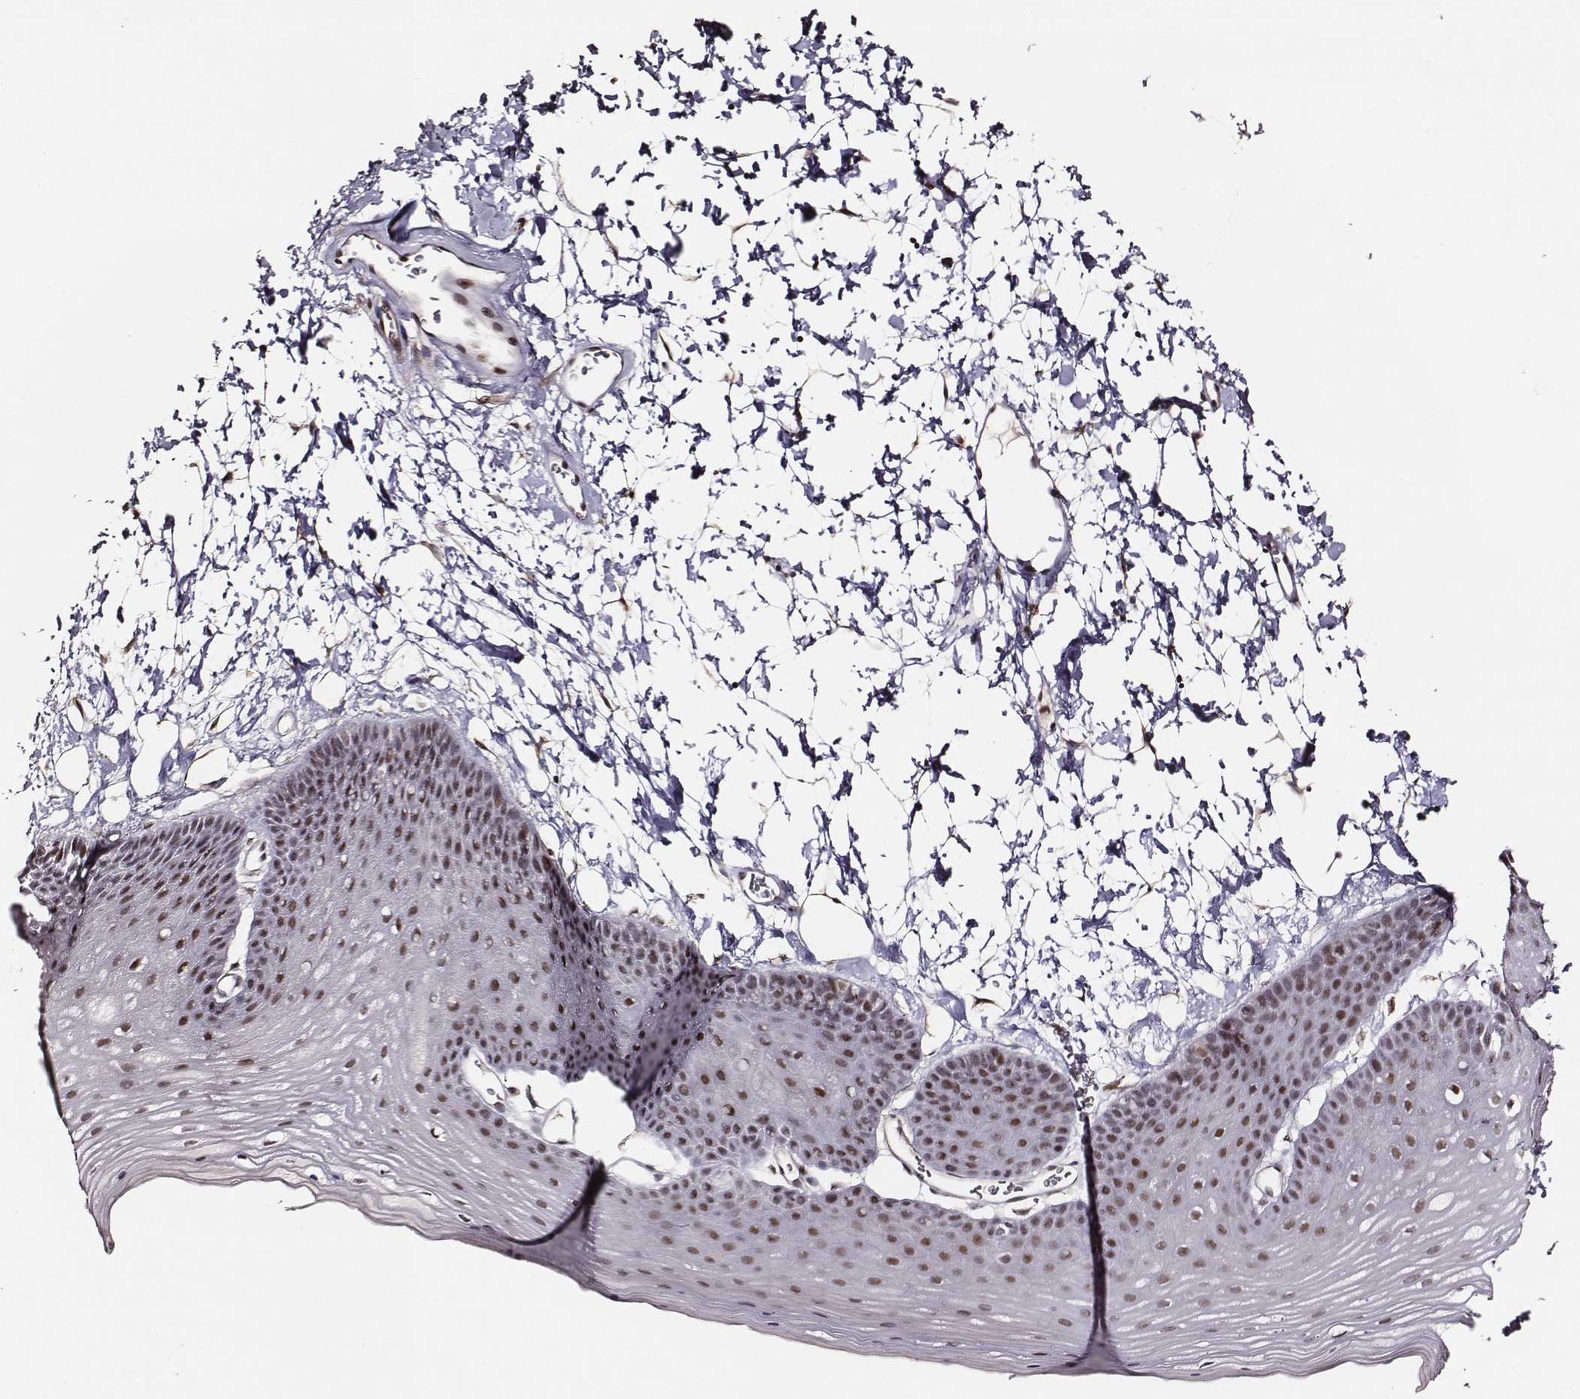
{"staining": {"intensity": "strong", "quantity": ">75%", "location": "nuclear"}, "tissue": "skin", "cell_type": "Epidermal cells", "image_type": "normal", "snomed": [{"axis": "morphology", "description": "Normal tissue, NOS"}, {"axis": "topography", "description": "Anal"}], "caption": "This is an image of immunohistochemistry staining of unremarkable skin, which shows strong expression in the nuclear of epidermal cells.", "gene": "PPARA", "patient": {"sex": "male", "age": 53}}